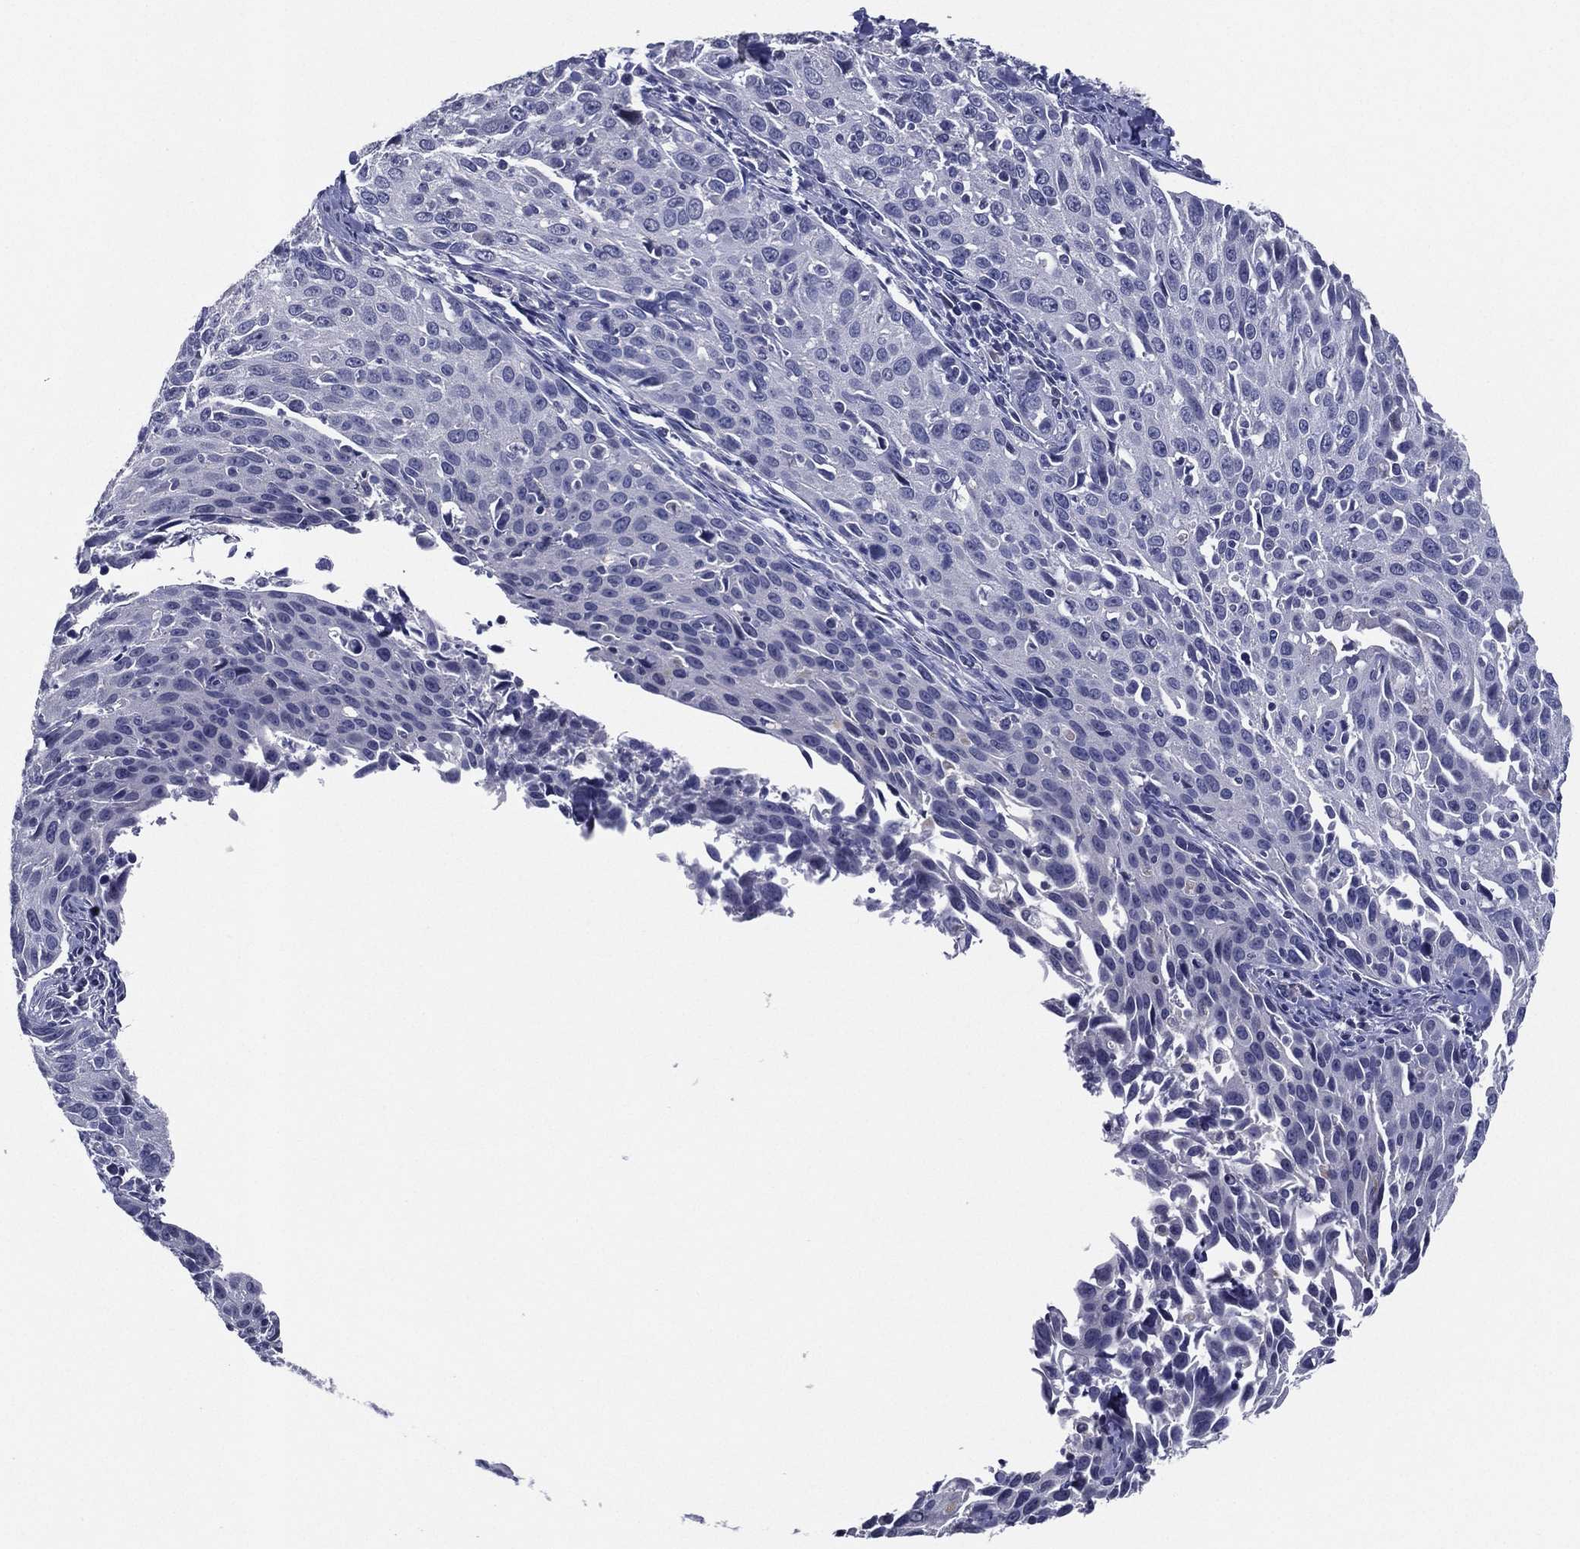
{"staining": {"intensity": "negative", "quantity": "none", "location": "none"}, "tissue": "cervical cancer", "cell_type": "Tumor cells", "image_type": "cancer", "snomed": [{"axis": "morphology", "description": "Squamous cell carcinoma, NOS"}, {"axis": "topography", "description": "Cervix"}], "caption": "This is a image of immunohistochemistry staining of squamous cell carcinoma (cervical), which shows no positivity in tumor cells.", "gene": "SLC13A4", "patient": {"sex": "female", "age": 26}}